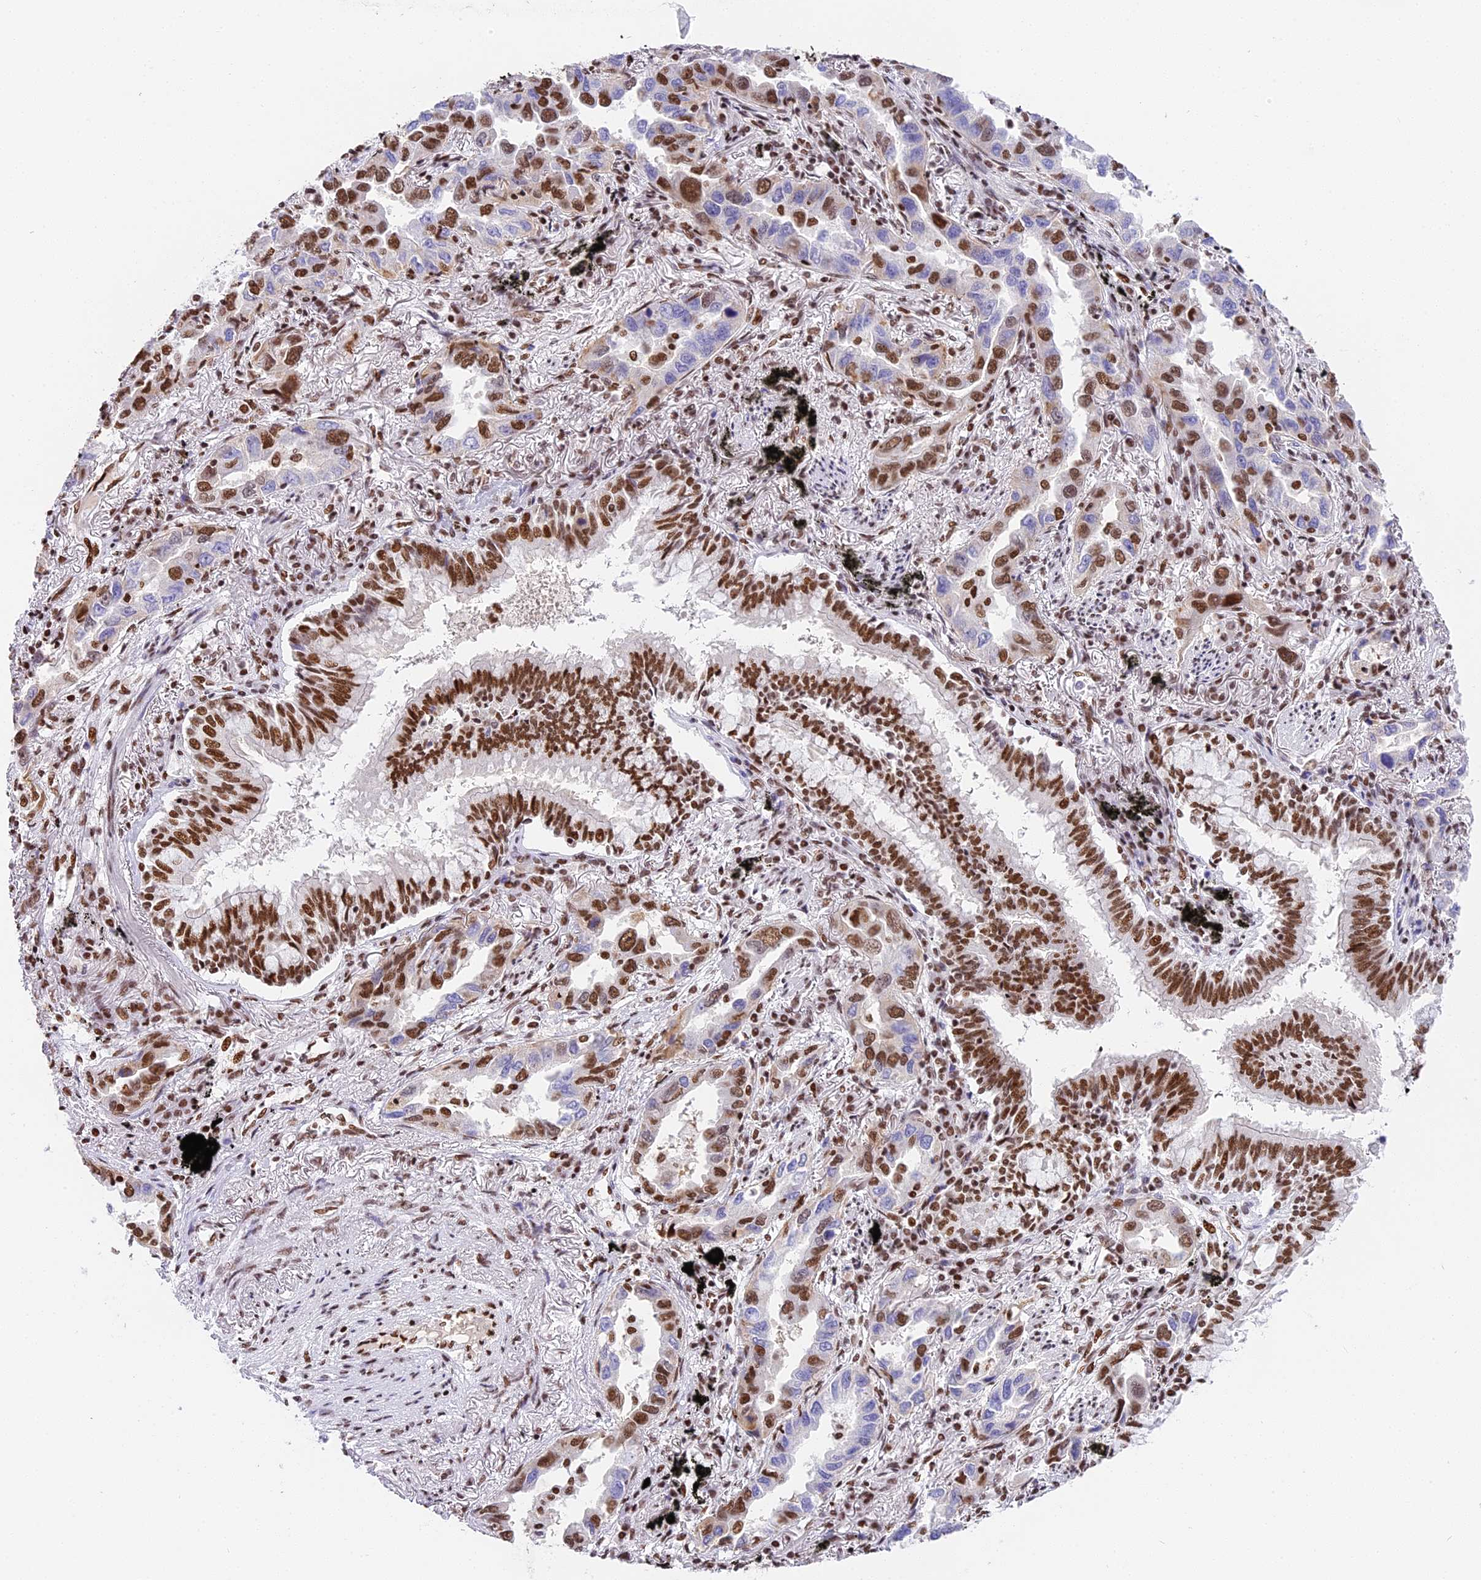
{"staining": {"intensity": "moderate", "quantity": "25%-75%", "location": "nuclear"}, "tissue": "lung cancer", "cell_type": "Tumor cells", "image_type": "cancer", "snomed": [{"axis": "morphology", "description": "Adenocarcinoma, NOS"}, {"axis": "topography", "description": "Lung"}], "caption": "Tumor cells show medium levels of moderate nuclear expression in about 25%-75% of cells in human lung cancer (adenocarcinoma).", "gene": "SBNO1", "patient": {"sex": "male", "age": 67}}